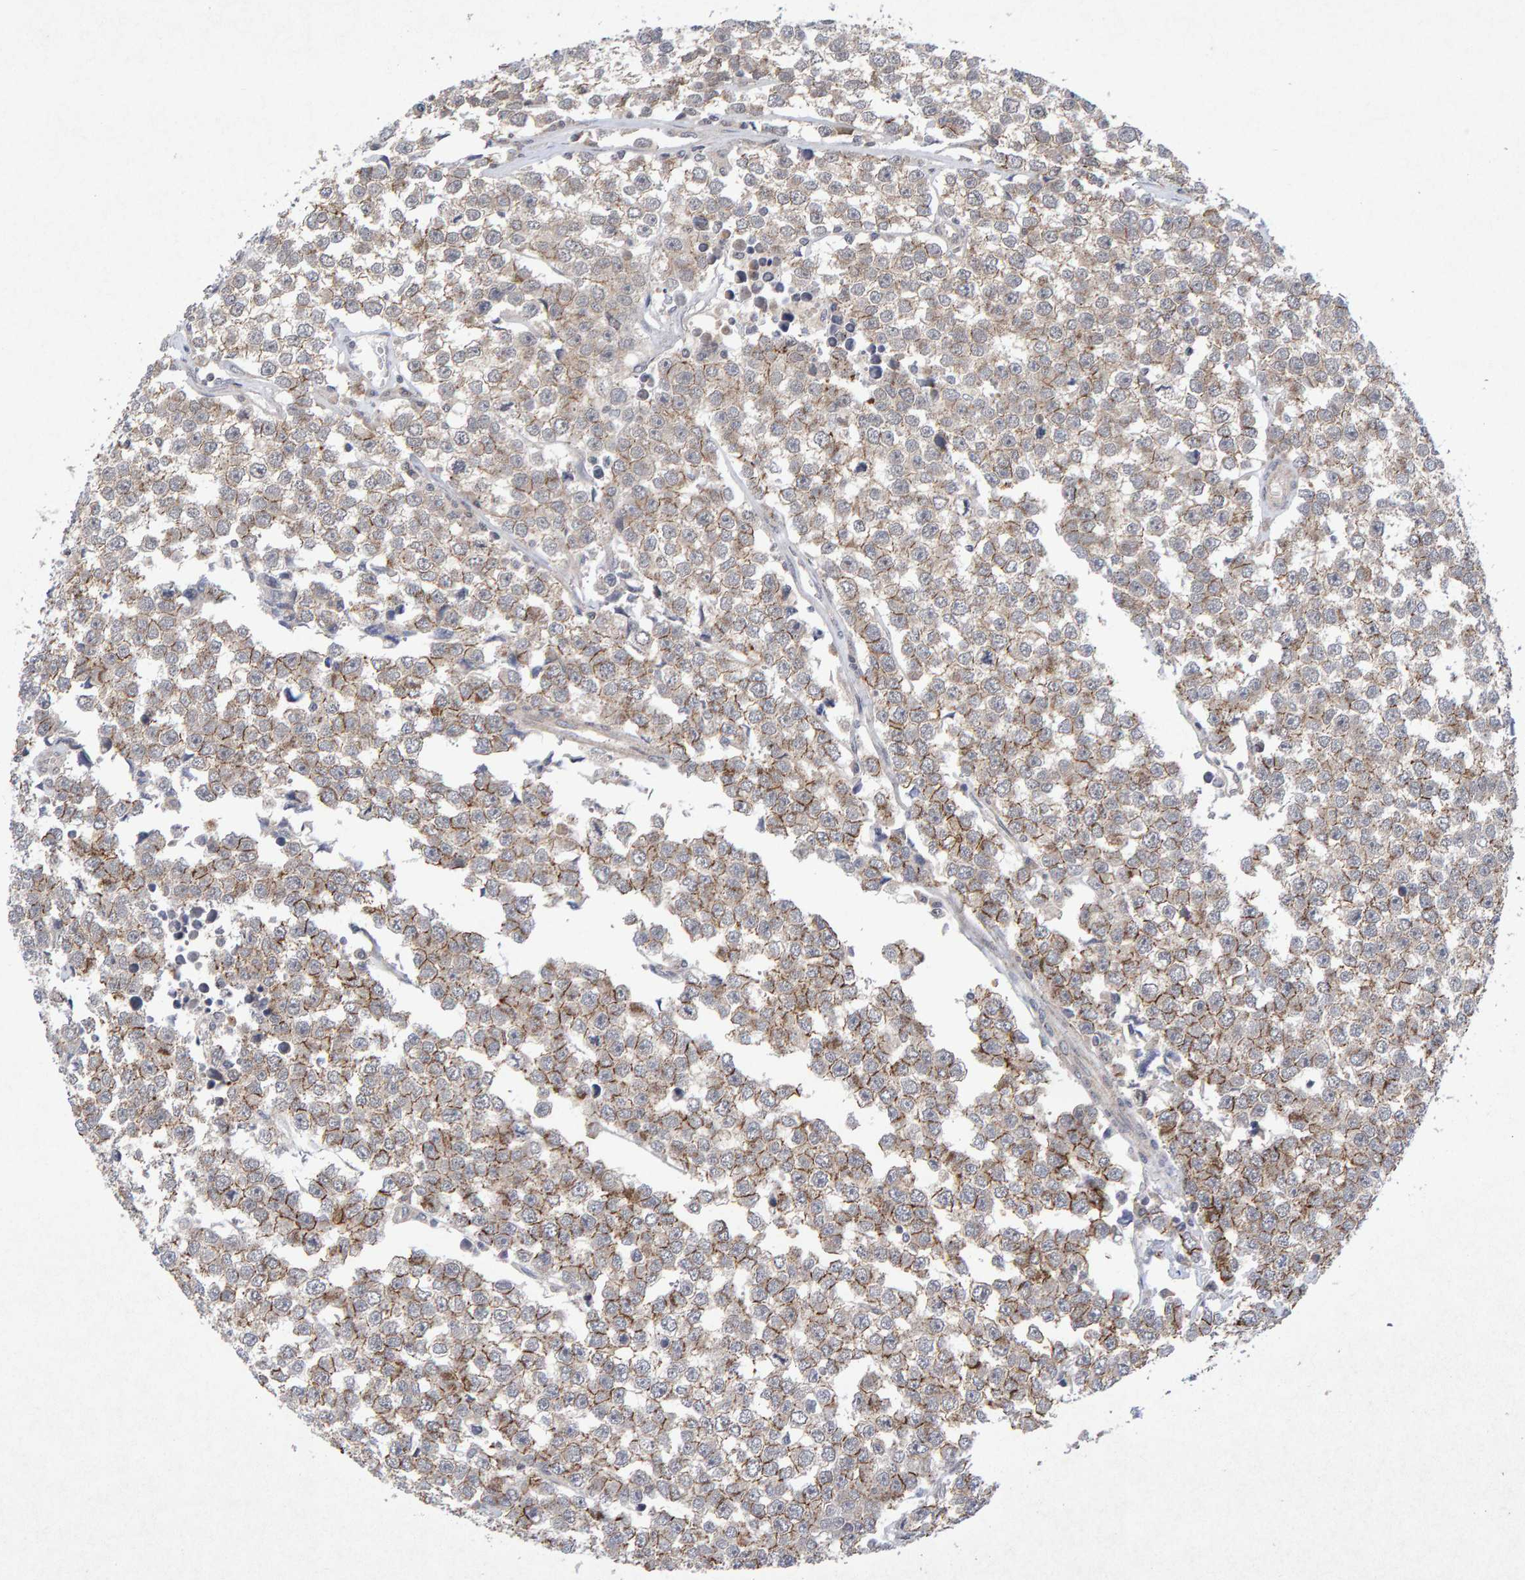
{"staining": {"intensity": "moderate", "quantity": ">75%", "location": "cytoplasmic/membranous"}, "tissue": "testis cancer", "cell_type": "Tumor cells", "image_type": "cancer", "snomed": [{"axis": "morphology", "description": "Seminoma, NOS"}, {"axis": "morphology", "description": "Carcinoma, Embryonal, NOS"}, {"axis": "topography", "description": "Testis"}], "caption": "Immunohistochemistry (IHC) histopathology image of human embryonal carcinoma (testis) stained for a protein (brown), which reveals medium levels of moderate cytoplasmic/membranous positivity in about >75% of tumor cells.", "gene": "CDH2", "patient": {"sex": "male", "age": 52}}